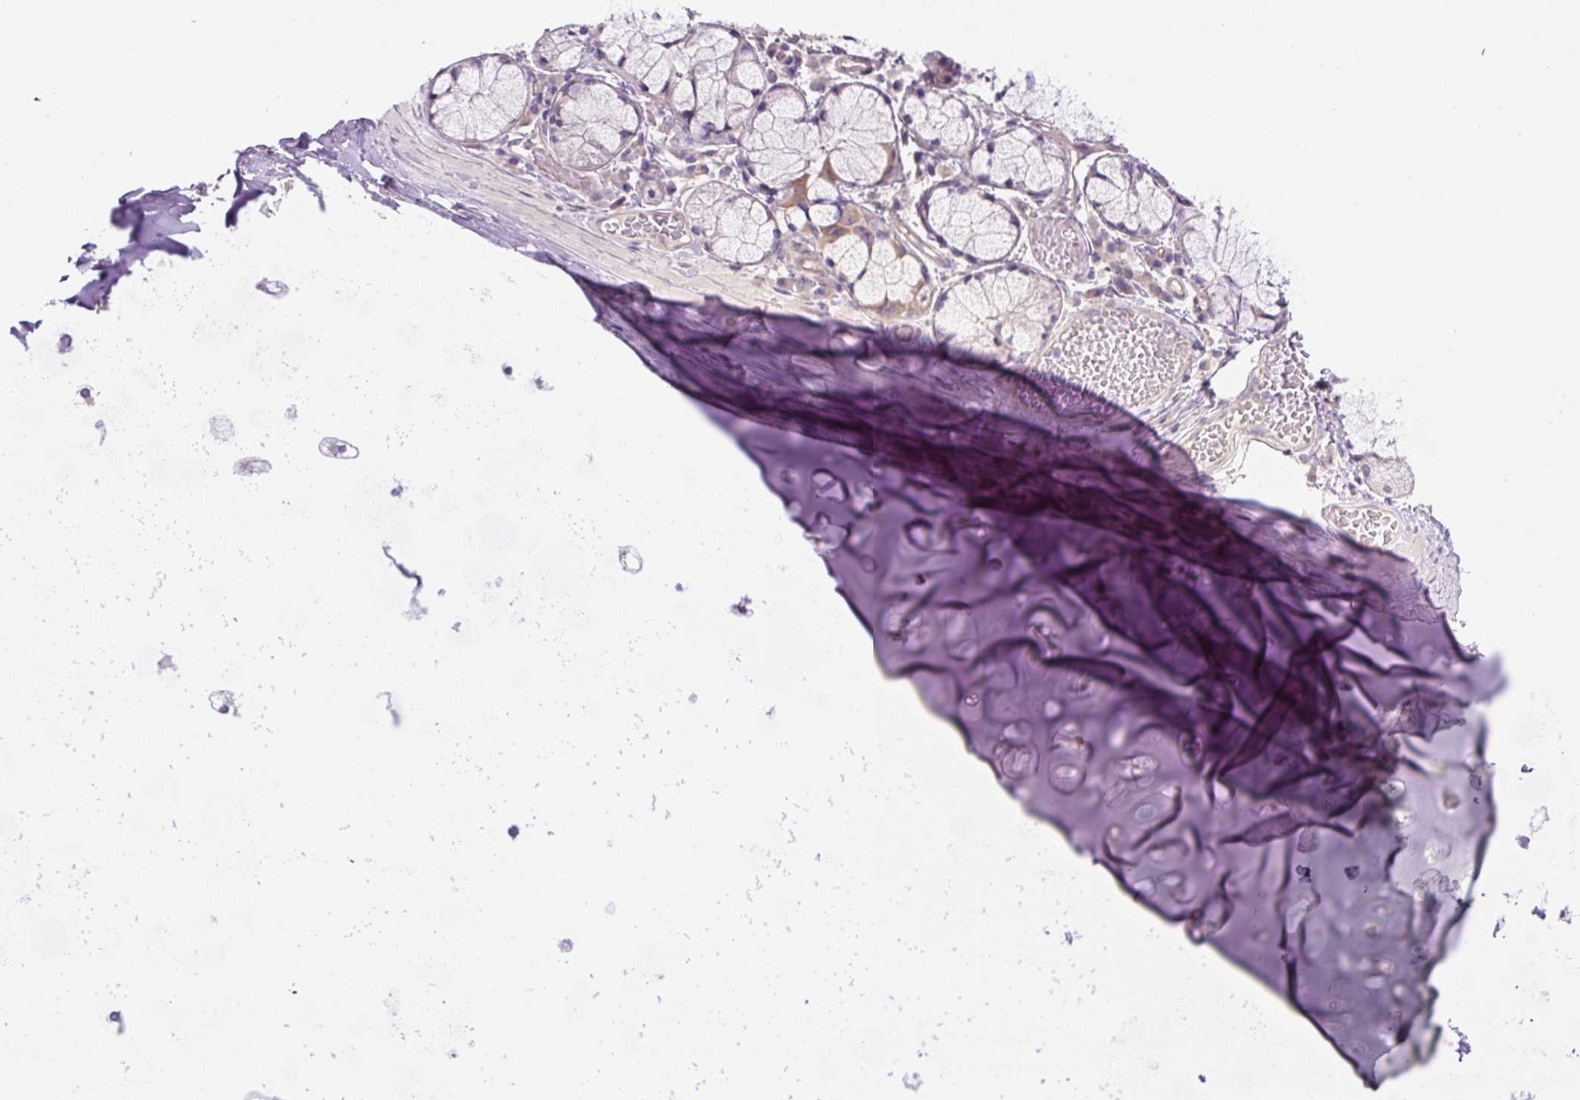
{"staining": {"intensity": "negative", "quantity": "none", "location": "none"}, "tissue": "adipose tissue", "cell_type": "Adipocytes", "image_type": "normal", "snomed": [{"axis": "morphology", "description": "Normal tissue, NOS"}, {"axis": "topography", "description": "Cartilage tissue"}, {"axis": "topography", "description": "Bronchus"}], "caption": "A histopathology image of human adipose tissue is negative for staining in adipocytes. The staining was performed using DAB (3,3'-diaminobenzidine) to visualize the protein expression in brown, while the nuclei were stained in blue with hematoxylin (Magnification: 20x).", "gene": "UBL3", "patient": {"sex": "male", "age": 56}}